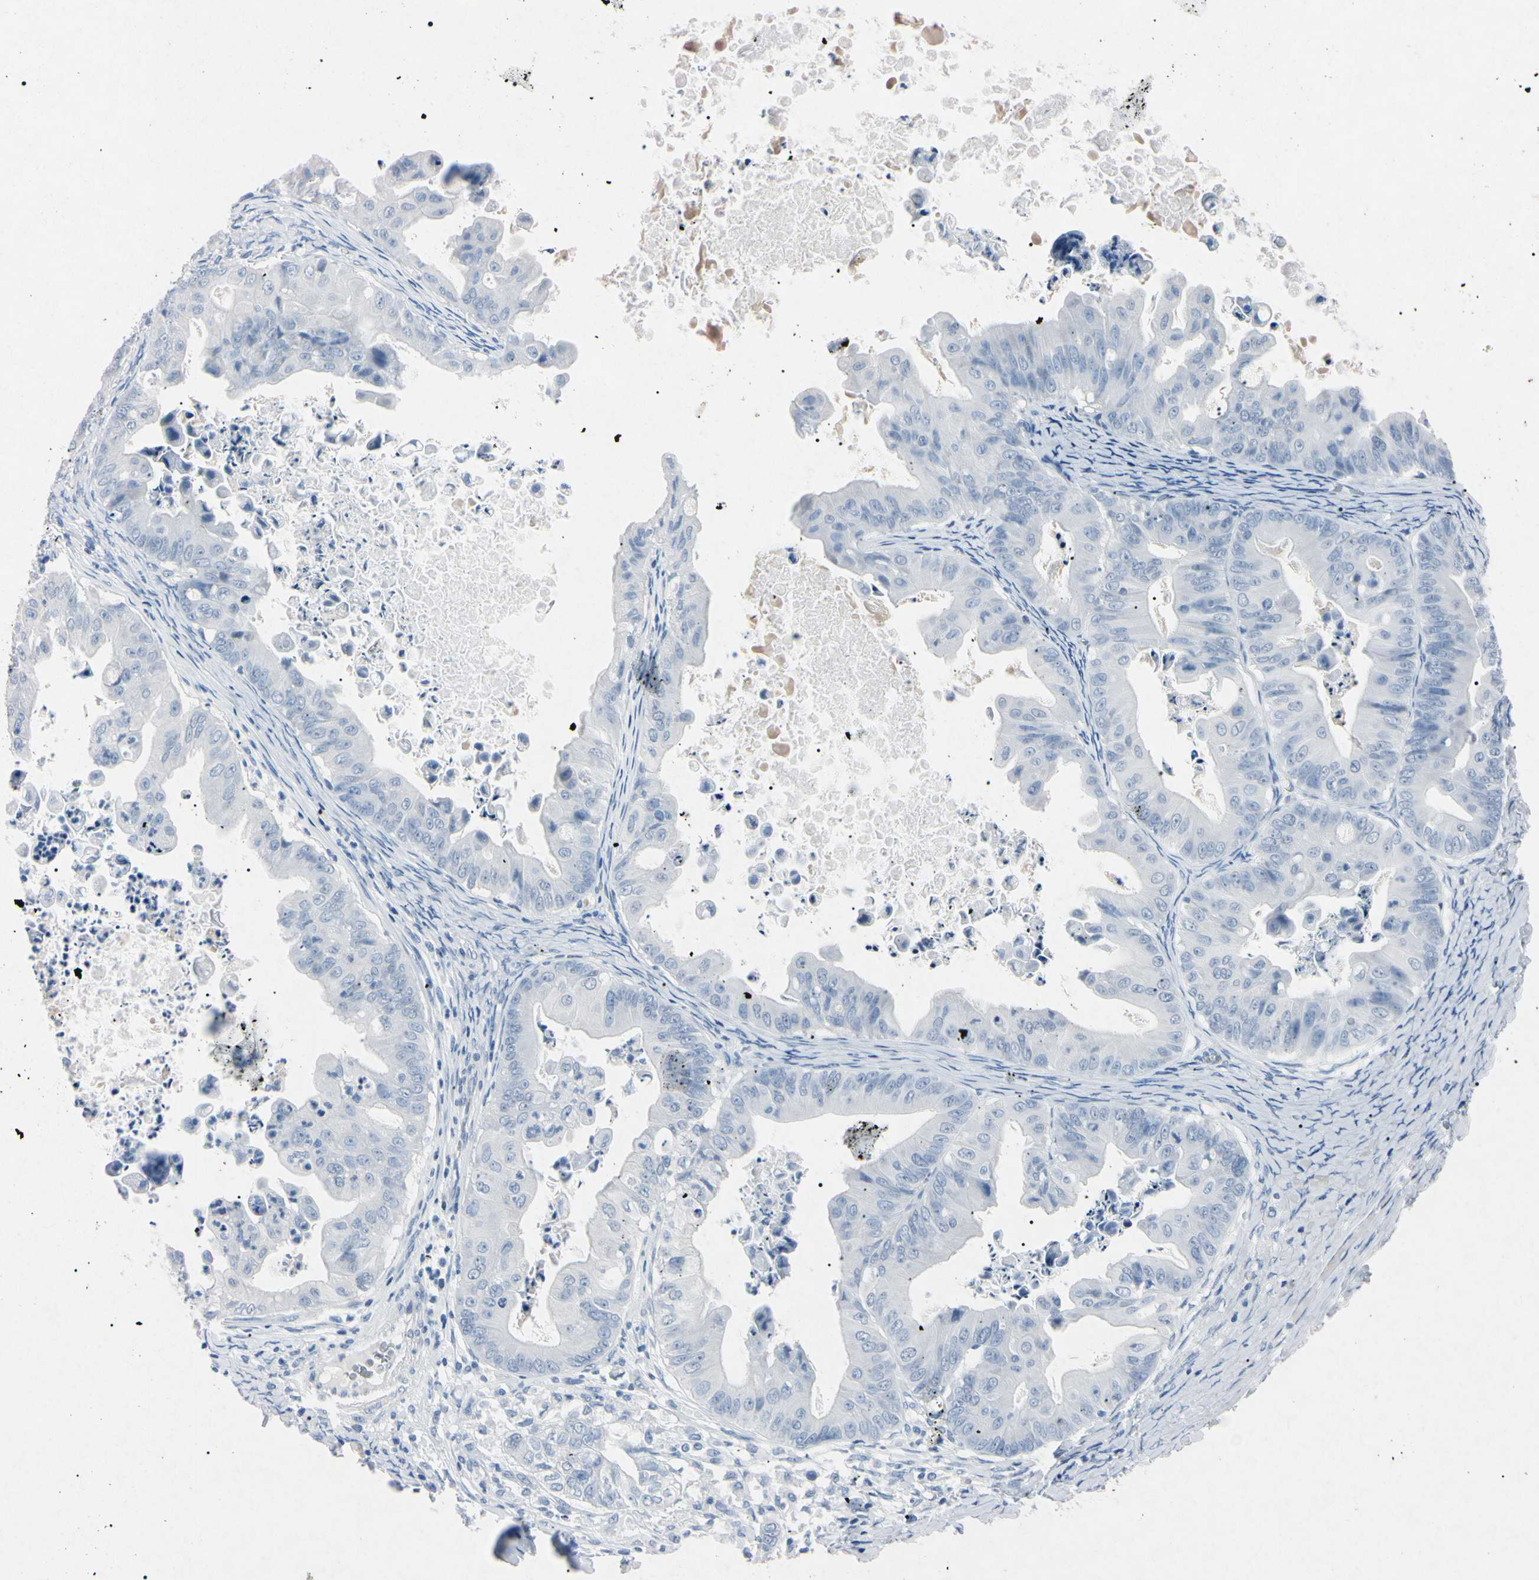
{"staining": {"intensity": "negative", "quantity": "none", "location": "none"}, "tissue": "ovarian cancer", "cell_type": "Tumor cells", "image_type": "cancer", "snomed": [{"axis": "morphology", "description": "Cystadenocarcinoma, mucinous, NOS"}, {"axis": "topography", "description": "Ovary"}], "caption": "The IHC photomicrograph has no significant expression in tumor cells of mucinous cystadenocarcinoma (ovarian) tissue.", "gene": "ELN", "patient": {"sex": "female", "age": 37}}